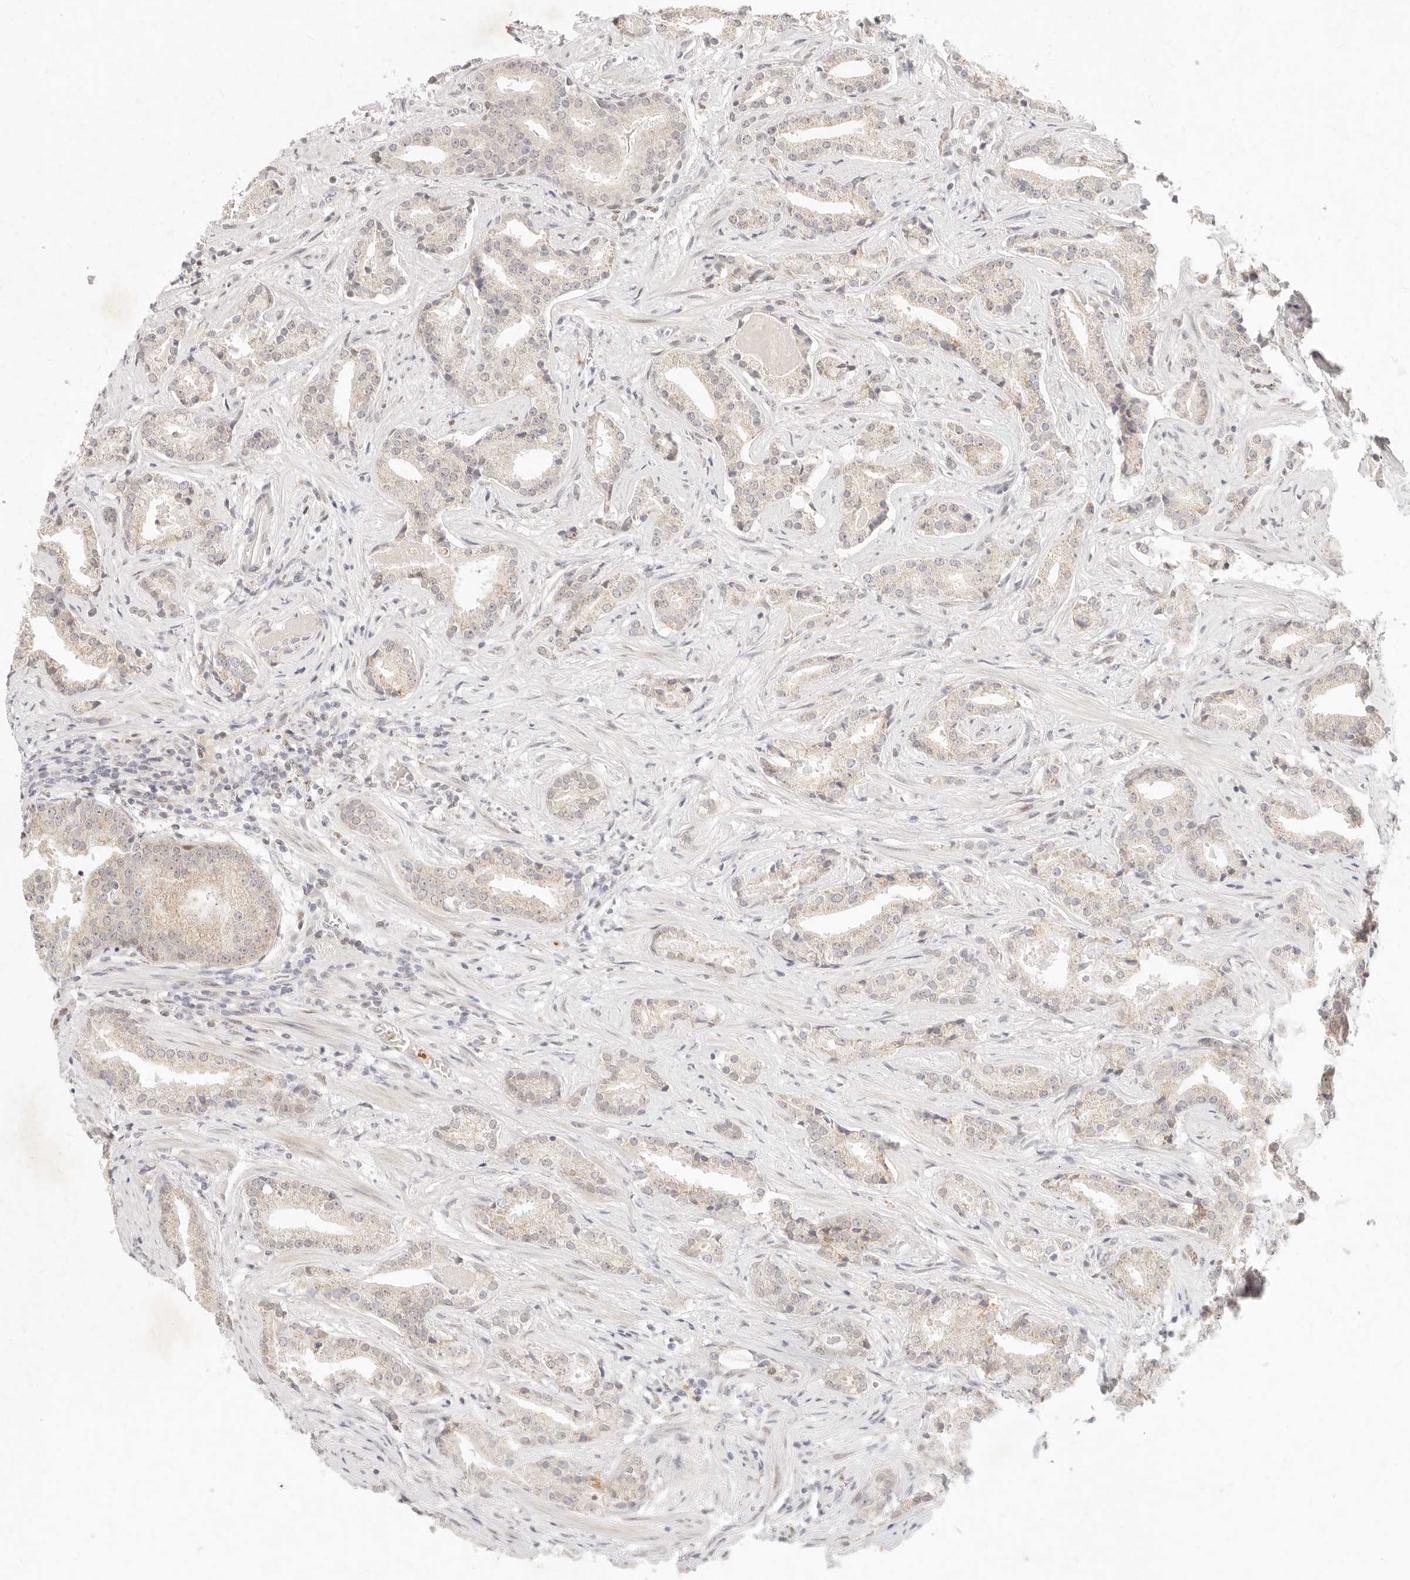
{"staining": {"intensity": "negative", "quantity": "none", "location": "none"}, "tissue": "prostate cancer", "cell_type": "Tumor cells", "image_type": "cancer", "snomed": [{"axis": "morphology", "description": "Adenocarcinoma, Low grade"}, {"axis": "topography", "description": "Prostate"}], "caption": "High power microscopy micrograph of an IHC histopathology image of prostate cancer (adenocarcinoma (low-grade)), revealing no significant expression in tumor cells.", "gene": "ASCL3", "patient": {"sex": "male", "age": 67}}